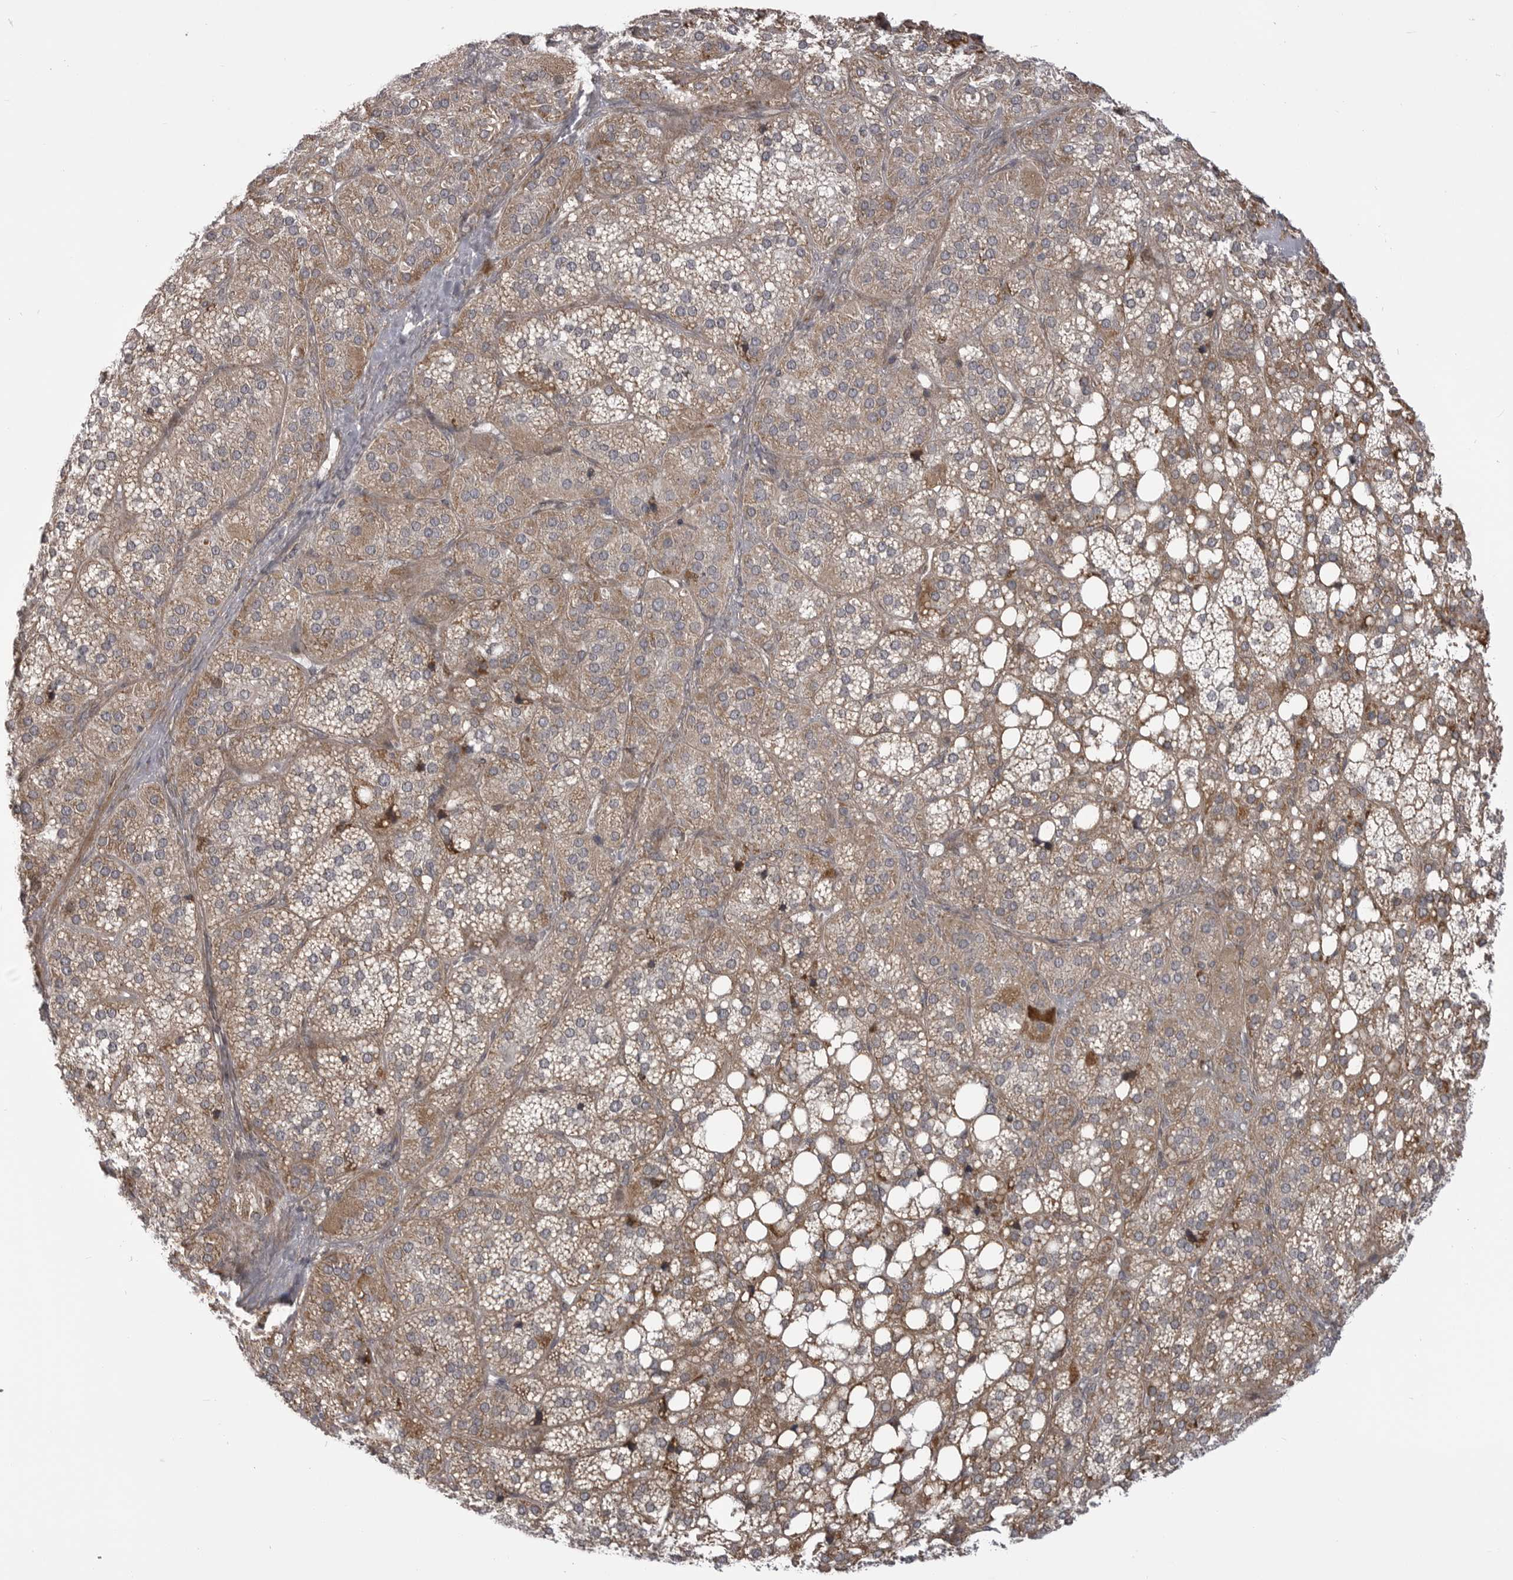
{"staining": {"intensity": "moderate", "quantity": ">75%", "location": "cytoplasmic/membranous"}, "tissue": "adrenal gland", "cell_type": "Glandular cells", "image_type": "normal", "snomed": [{"axis": "morphology", "description": "Normal tissue, NOS"}, {"axis": "topography", "description": "Adrenal gland"}], "caption": "Immunohistochemical staining of unremarkable human adrenal gland demonstrates moderate cytoplasmic/membranous protein staining in approximately >75% of glandular cells.", "gene": "TMPRSS11F", "patient": {"sex": "female", "age": 59}}